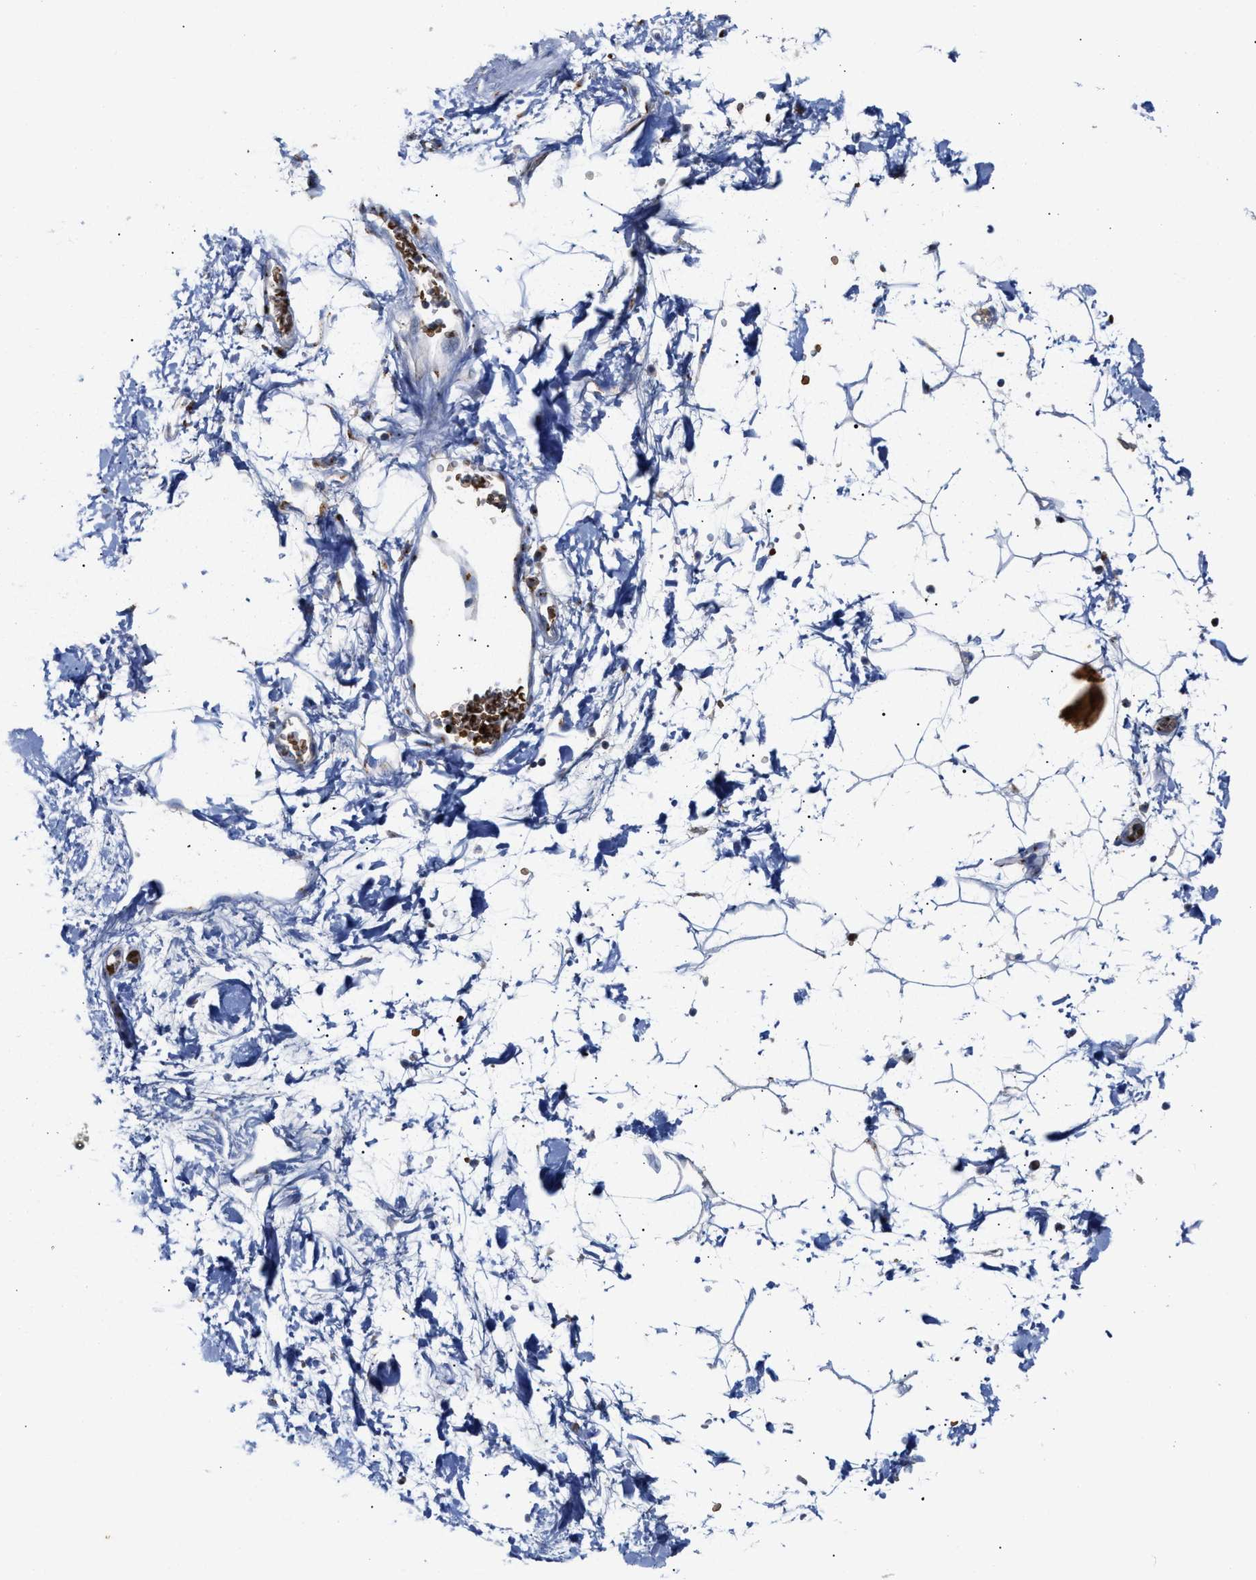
{"staining": {"intensity": "negative", "quantity": "none", "location": "none"}, "tissue": "adipose tissue", "cell_type": "Adipocytes", "image_type": "normal", "snomed": [{"axis": "morphology", "description": "Normal tissue, NOS"}, {"axis": "topography", "description": "Soft tissue"}], "caption": "Immunohistochemistry image of normal adipose tissue: adipose tissue stained with DAB (3,3'-diaminobenzidine) demonstrates no significant protein positivity in adipocytes.", "gene": "CCL2", "patient": {"sex": "male", "age": 72}}